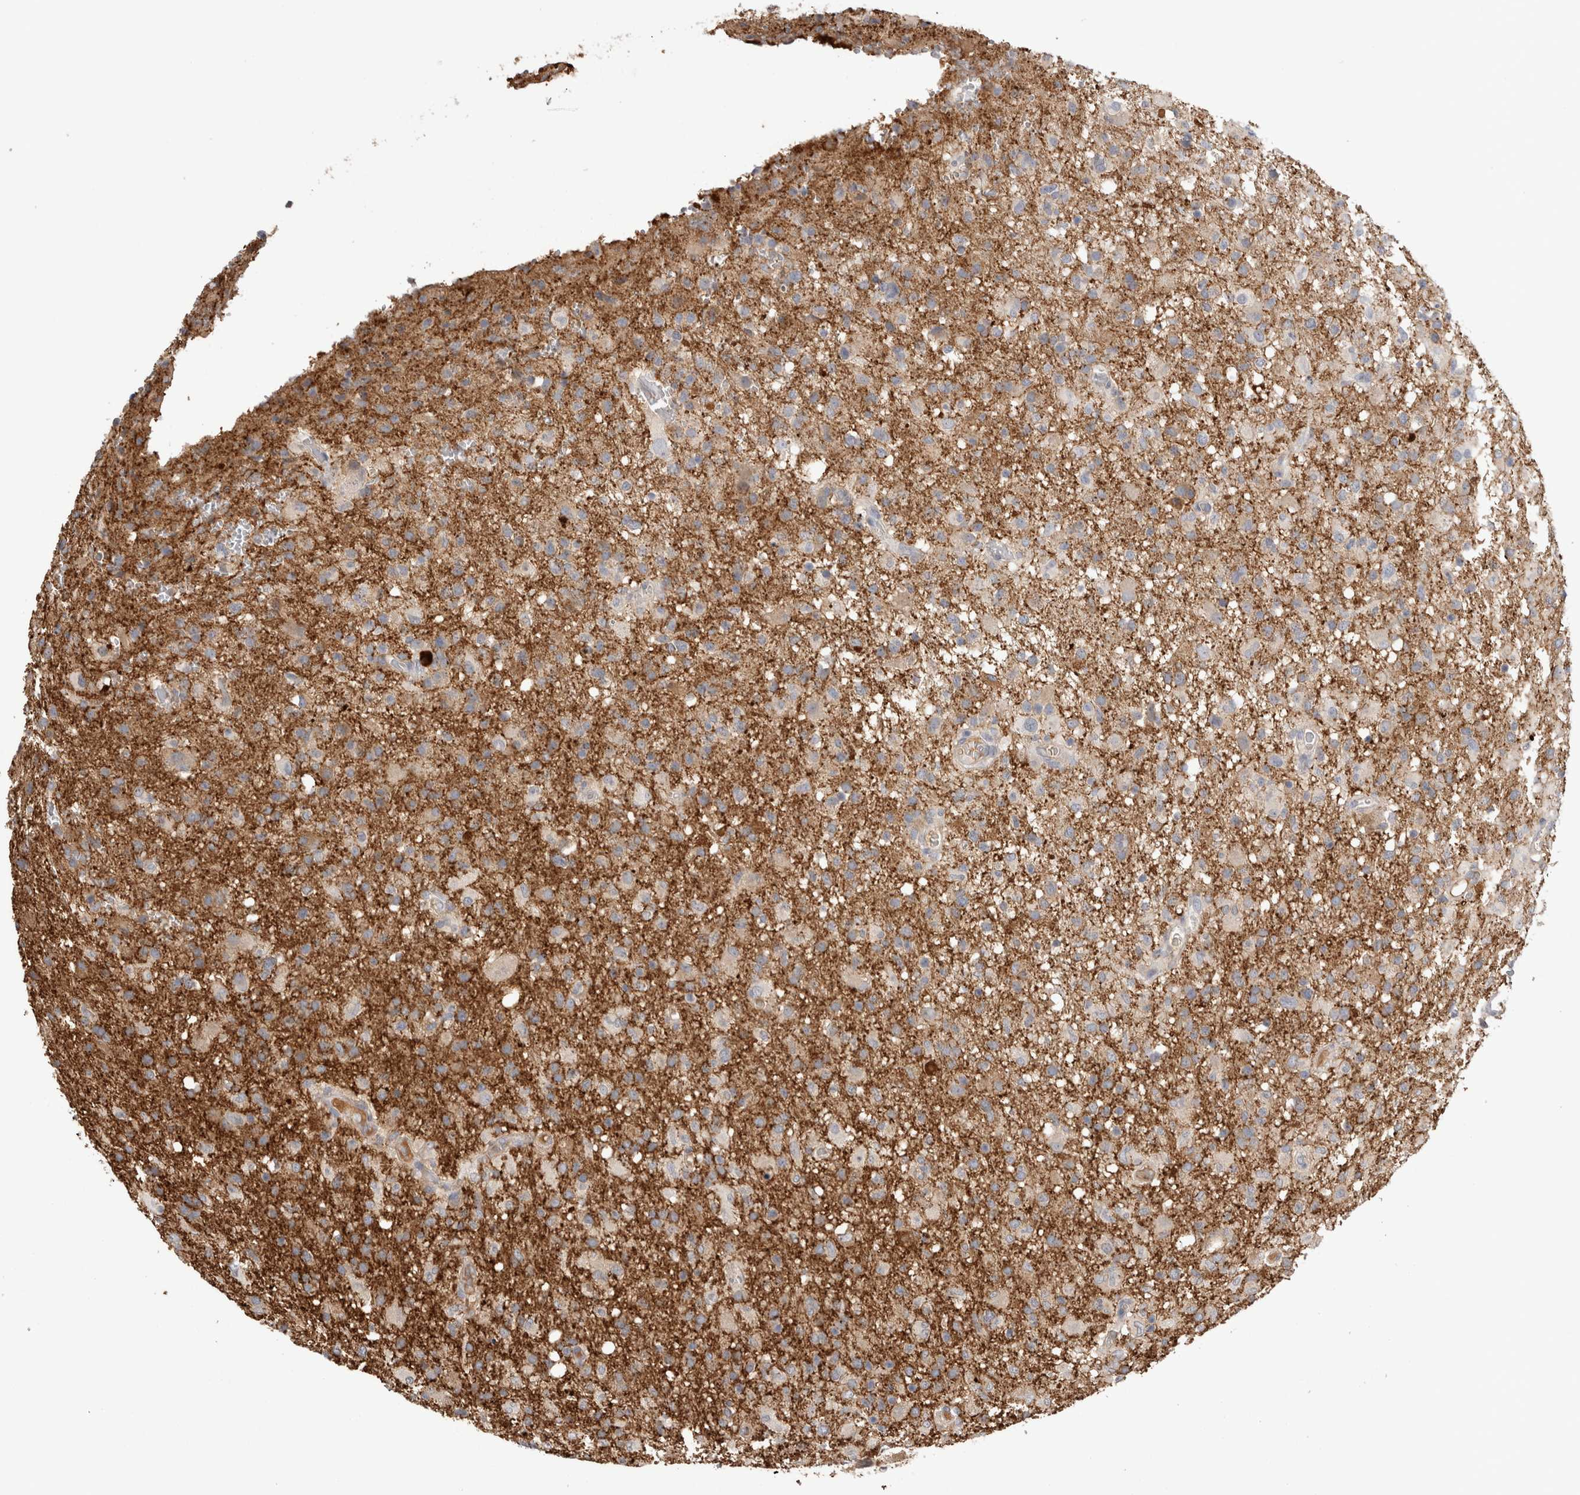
{"staining": {"intensity": "weak", "quantity": "25%-75%", "location": "cytoplasmic/membranous"}, "tissue": "glioma", "cell_type": "Tumor cells", "image_type": "cancer", "snomed": [{"axis": "morphology", "description": "Glioma, malignant, High grade"}, {"axis": "topography", "description": "Brain"}], "caption": "Malignant high-grade glioma was stained to show a protein in brown. There is low levels of weak cytoplasmic/membranous expression in about 25%-75% of tumor cells. Using DAB (brown) and hematoxylin (blue) stains, captured at high magnification using brightfield microscopy.", "gene": "PPP3CC", "patient": {"sex": "female", "age": 57}}